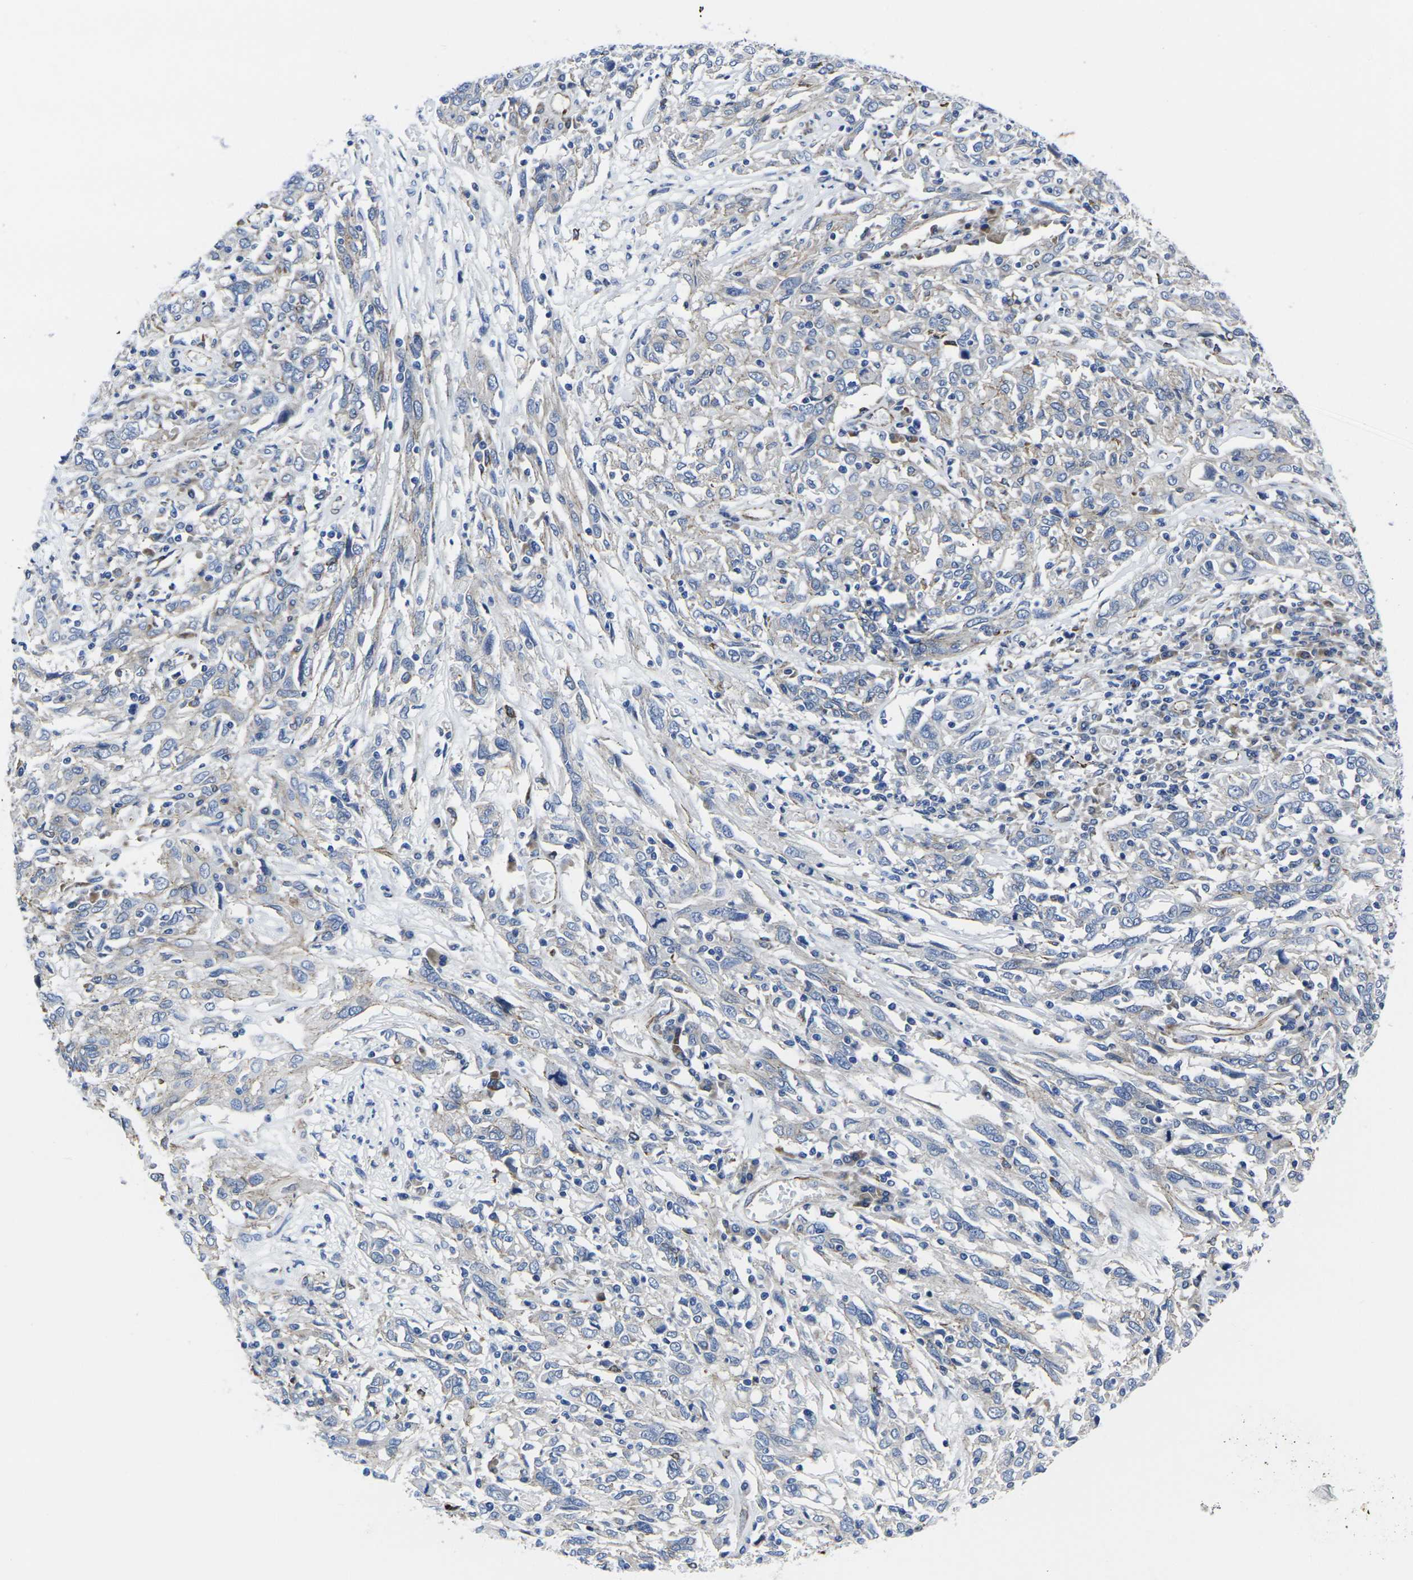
{"staining": {"intensity": "negative", "quantity": "none", "location": "none"}, "tissue": "cervical cancer", "cell_type": "Tumor cells", "image_type": "cancer", "snomed": [{"axis": "morphology", "description": "Squamous cell carcinoma, NOS"}, {"axis": "topography", "description": "Cervix"}], "caption": "The histopathology image reveals no significant expression in tumor cells of cervical squamous cell carcinoma.", "gene": "NUMB", "patient": {"sex": "female", "age": 46}}